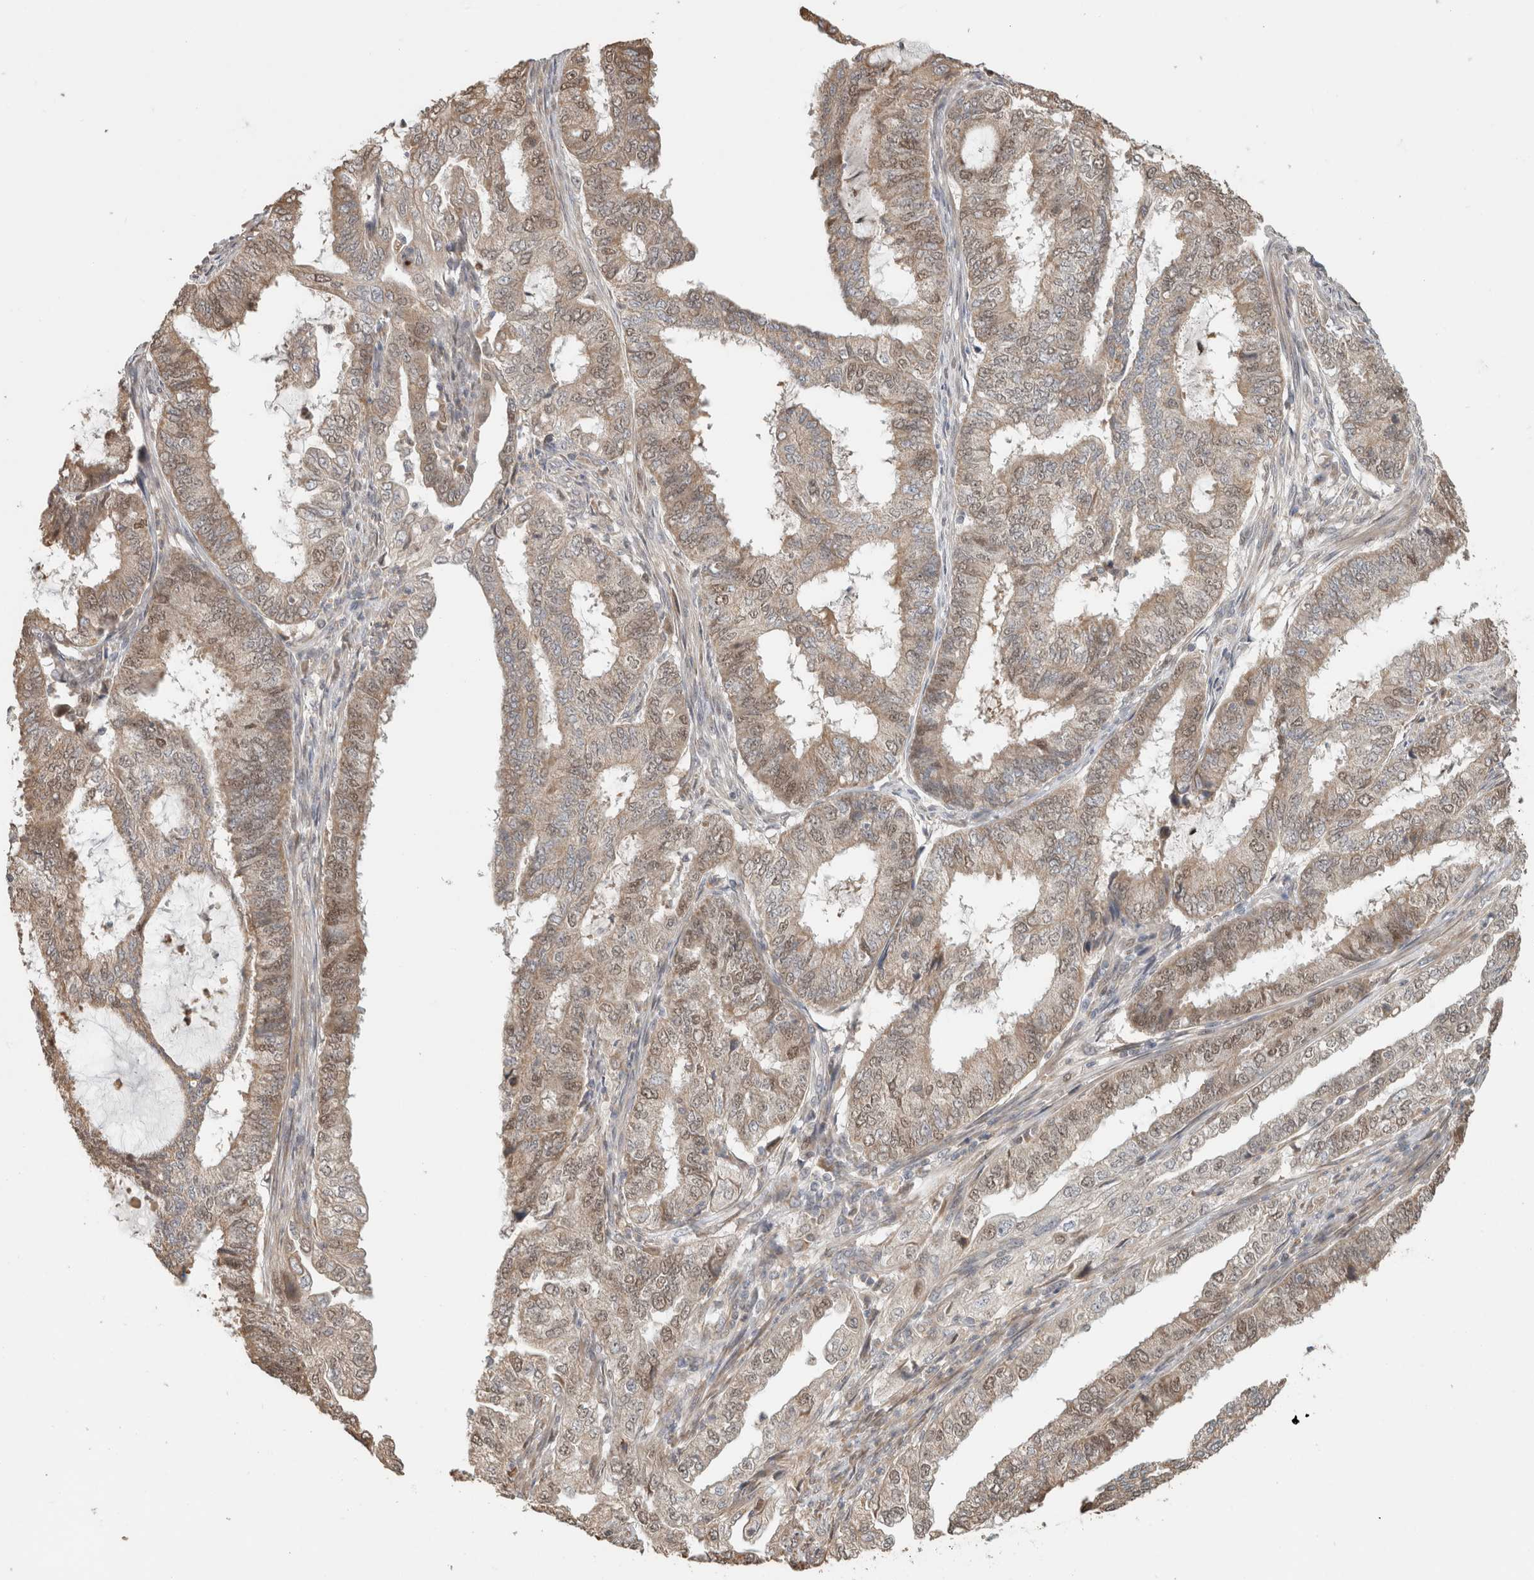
{"staining": {"intensity": "weak", "quantity": ">75%", "location": "cytoplasmic/membranous,nuclear"}, "tissue": "endometrial cancer", "cell_type": "Tumor cells", "image_type": "cancer", "snomed": [{"axis": "morphology", "description": "Adenocarcinoma, NOS"}, {"axis": "topography", "description": "Endometrium"}], "caption": "Adenocarcinoma (endometrial) stained for a protein (brown) reveals weak cytoplasmic/membranous and nuclear positive positivity in about >75% of tumor cells.", "gene": "GINS4", "patient": {"sex": "female", "age": 51}}